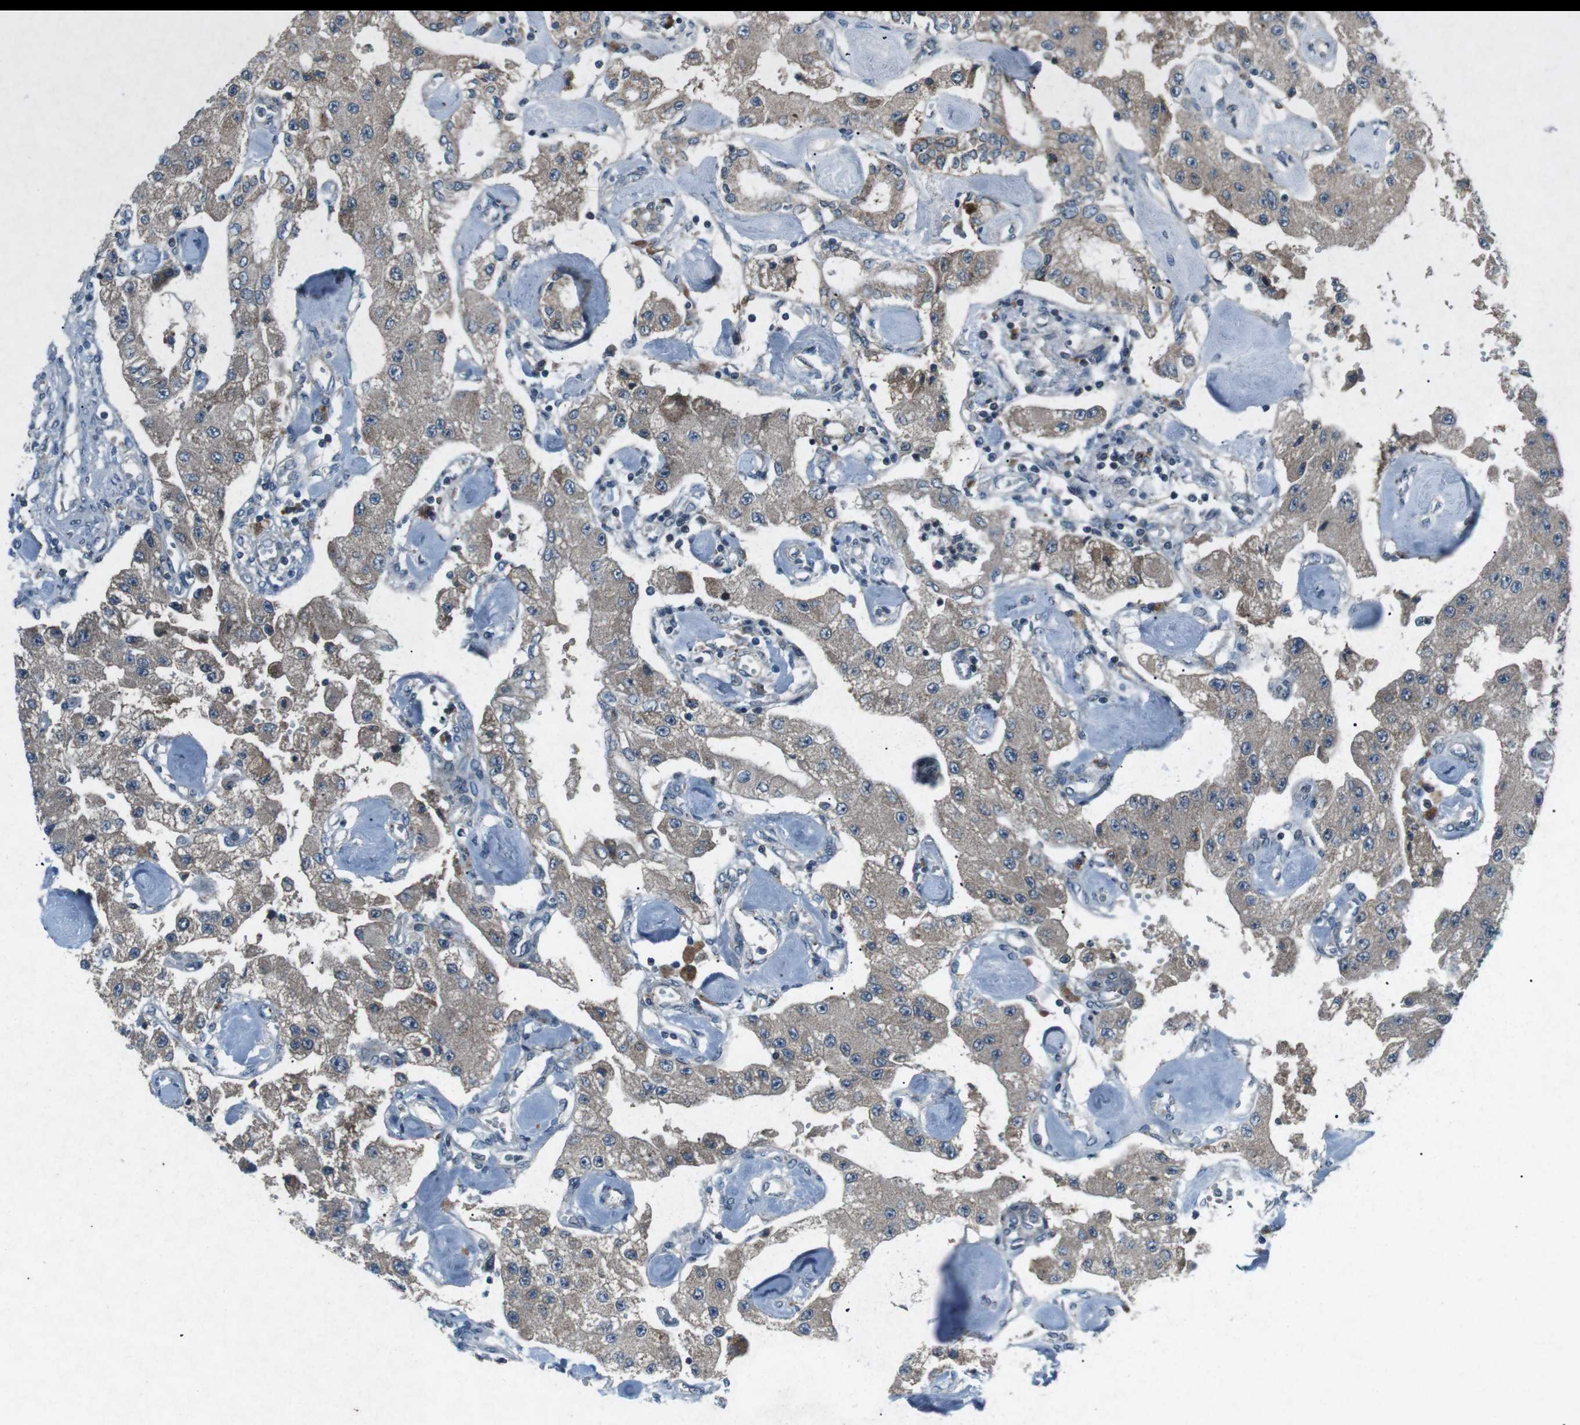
{"staining": {"intensity": "moderate", "quantity": ">75%", "location": "cytoplasmic/membranous"}, "tissue": "carcinoid", "cell_type": "Tumor cells", "image_type": "cancer", "snomed": [{"axis": "morphology", "description": "Carcinoid, malignant, NOS"}, {"axis": "topography", "description": "Pancreas"}], "caption": "Carcinoid was stained to show a protein in brown. There is medium levels of moderate cytoplasmic/membranous expression in approximately >75% of tumor cells.", "gene": "CDK16", "patient": {"sex": "male", "age": 41}}